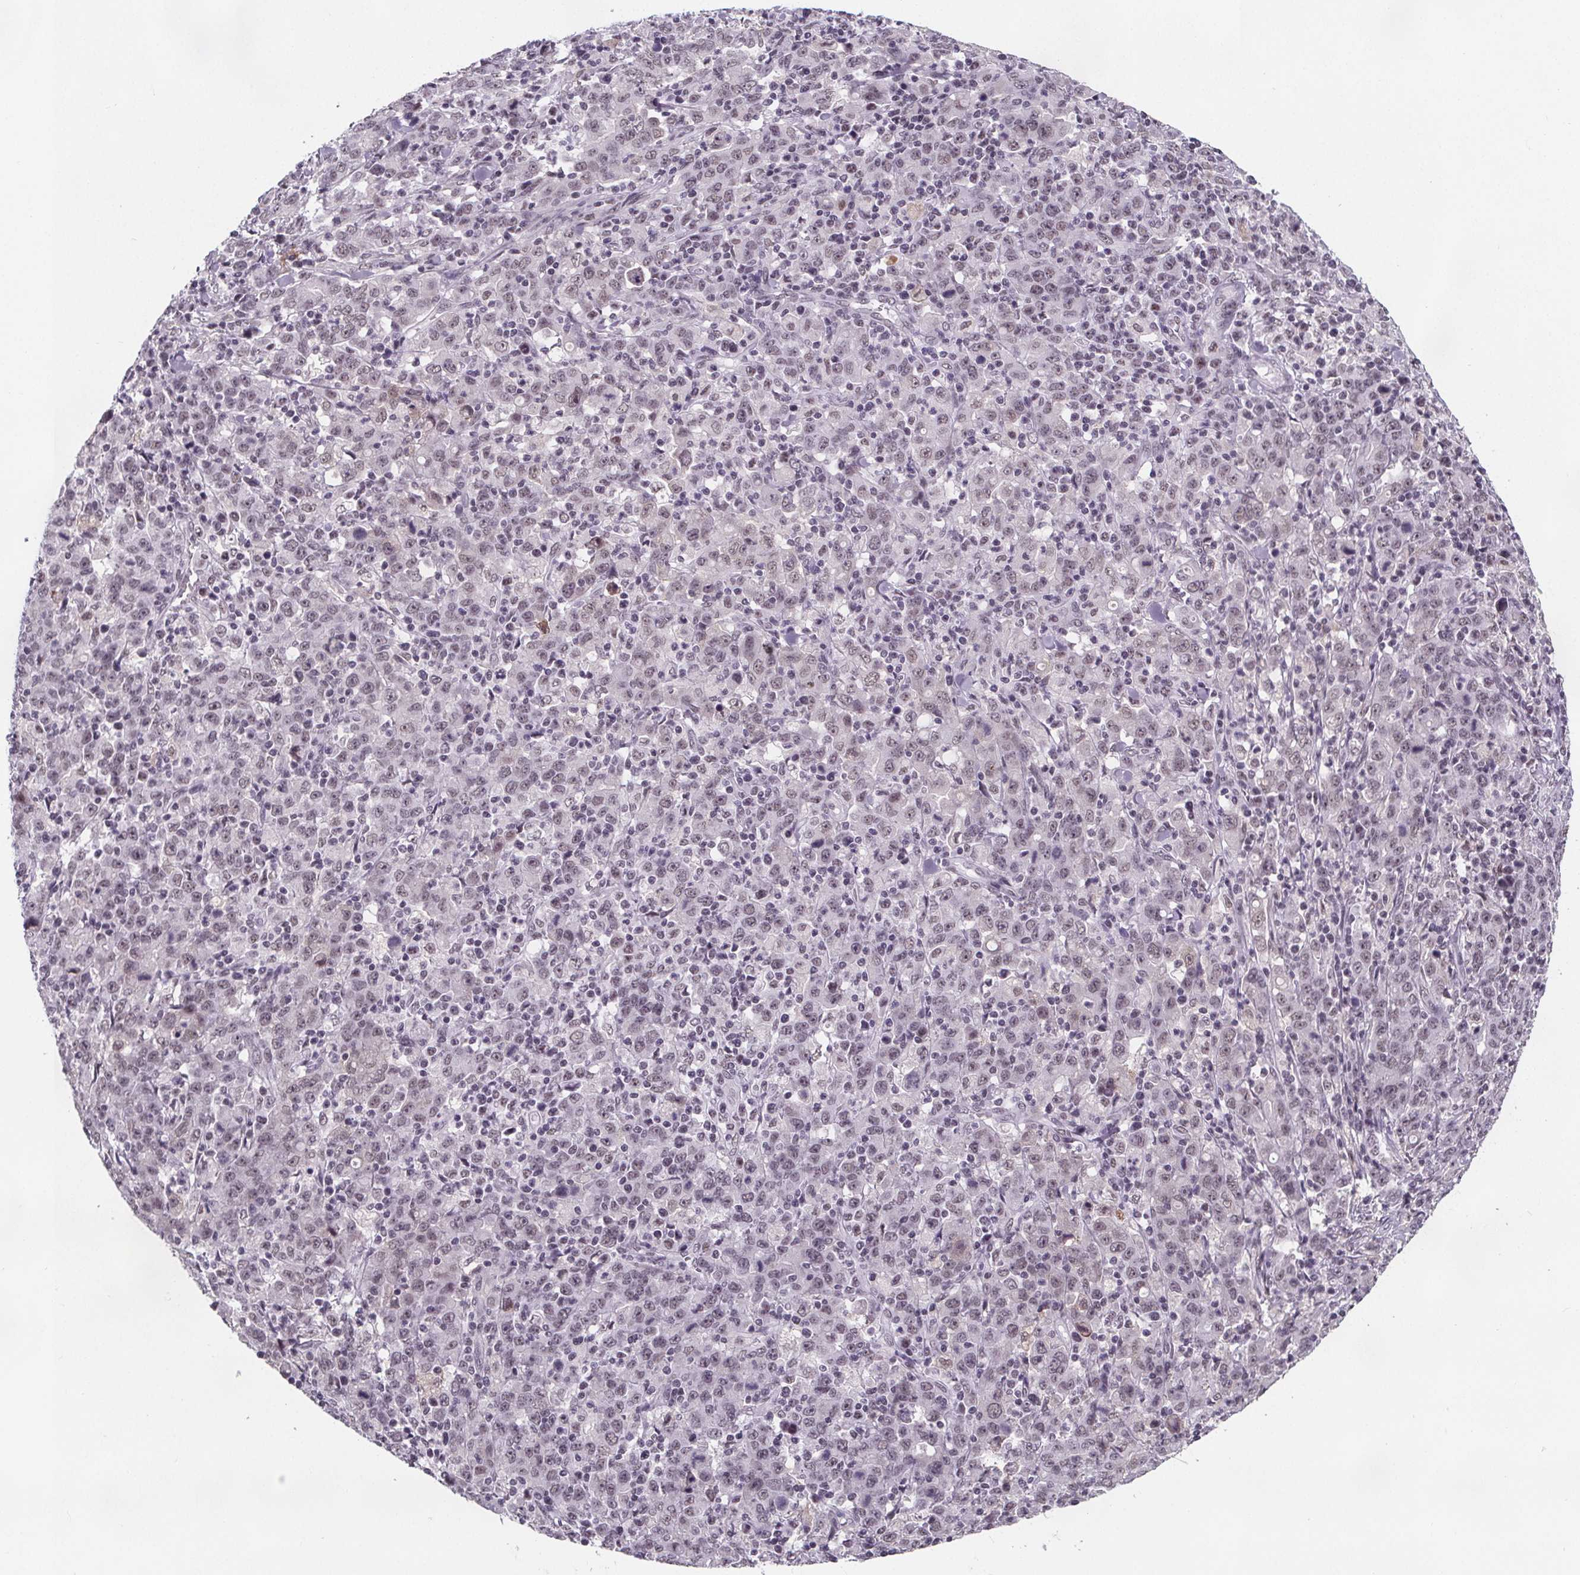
{"staining": {"intensity": "weak", "quantity": "<25%", "location": "nuclear"}, "tissue": "stomach cancer", "cell_type": "Tumor cells", "image_type": "cancer", "snomed": [{"axis": "morphology", "description": "Adenocarcinoma, NOS"}, {"axis": "topography", "description": "Stomach, upper"}], "caption": "Stomach cancer (adenocarcinoma) was stained to show a protein in brown. There is no significant expression in tumor cells. (DAB IHC, high magnification).", "gene": "ZNF572", "patient": {"sex": "male", "age": 69}}